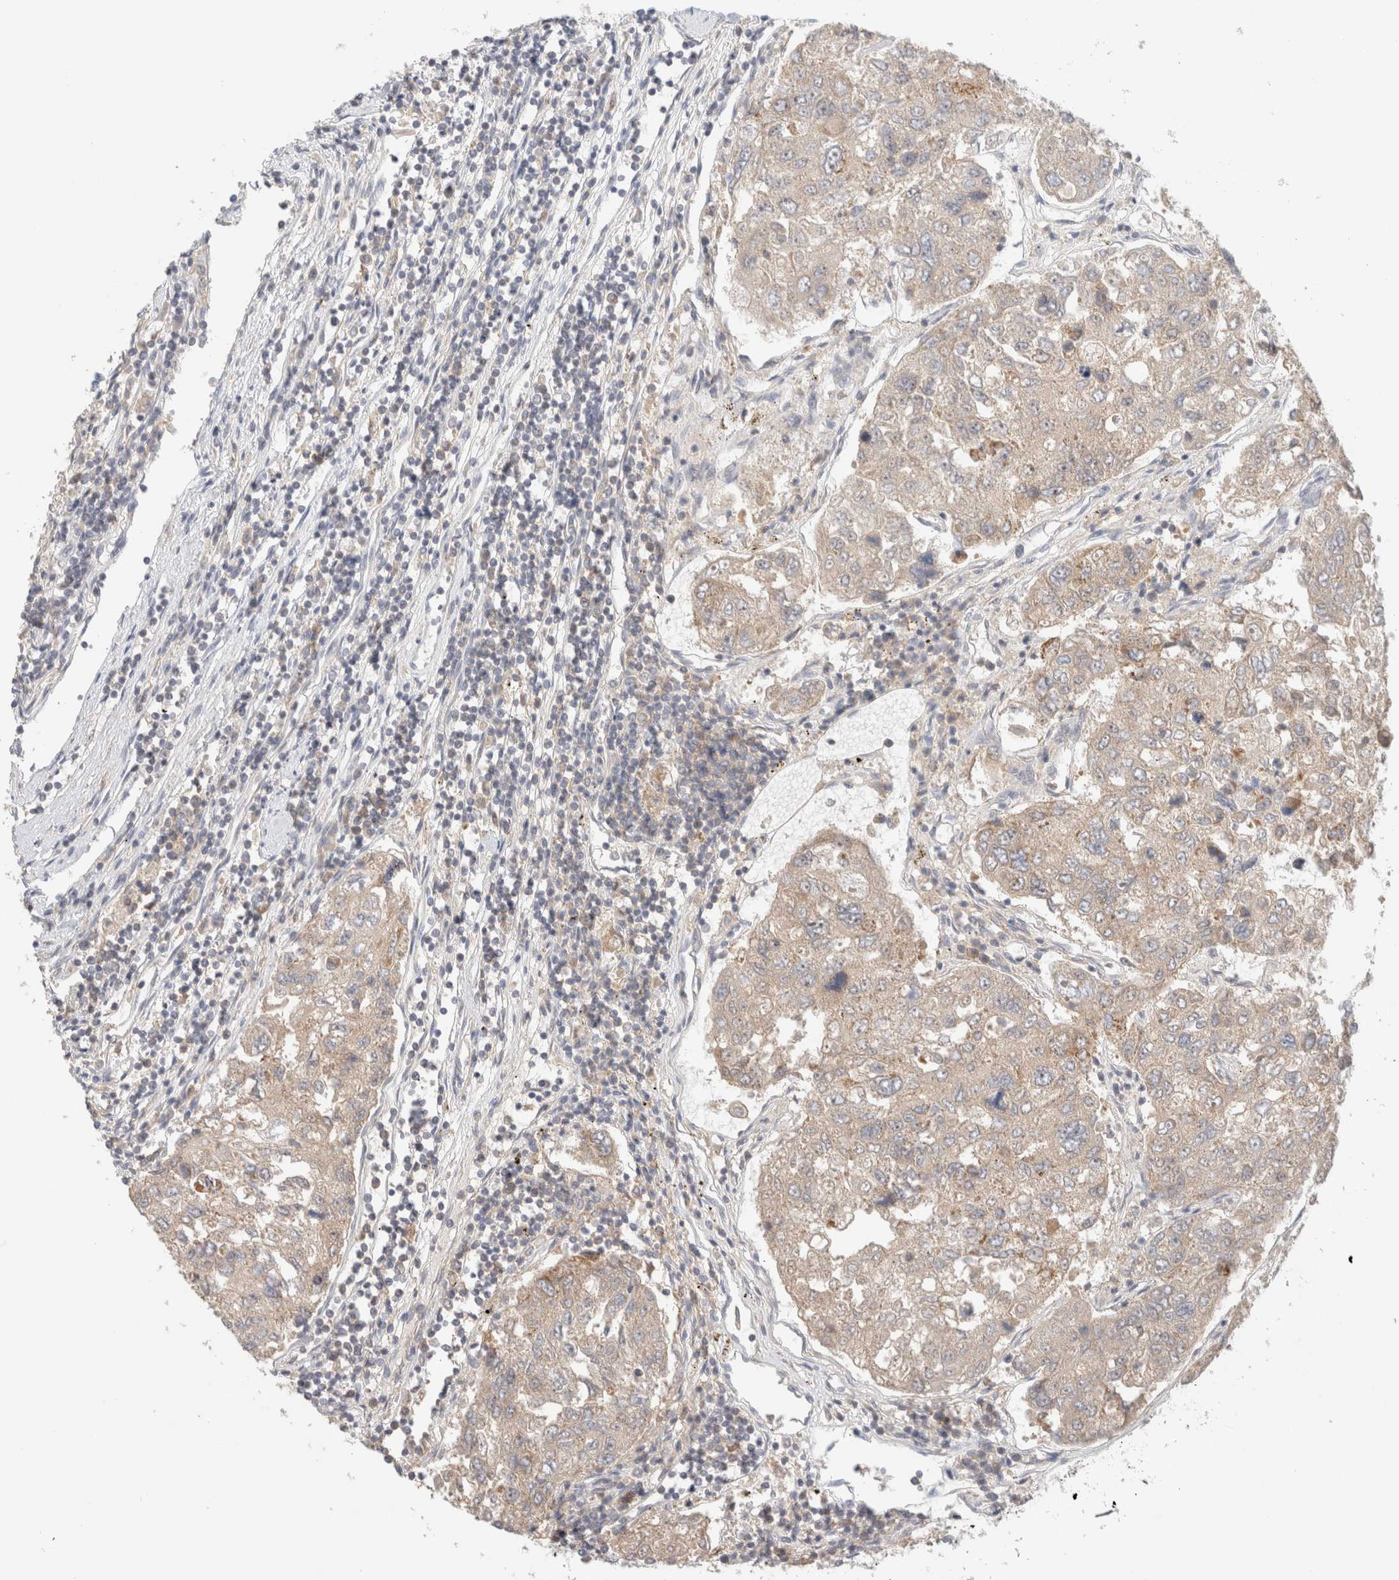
{"staining": {"intensity": "weak", "quantity": "<25%", "location": "cytoplasmic/membranous"}, "tissue": "urothelial cancer", "cell_type": "Tumor cells", "image_type": "cancer", "snomed": [{"axis": "morphology", "description": "Urothelial carcinoma, High grade"}, {"axis": "topography", "description": "Lymph node"}, {"axis": "topography", "description": "Urinary bladder"}], "caption": "Immunohistochemistry (IHC) micrograph of neoplastic tissue: human urothelial carcinoma (high-grade) stained with DAB displays no significant protein expression in tumor cells.", "gene": "MRM3", "patient": {"sex": "male", "age": 51}}